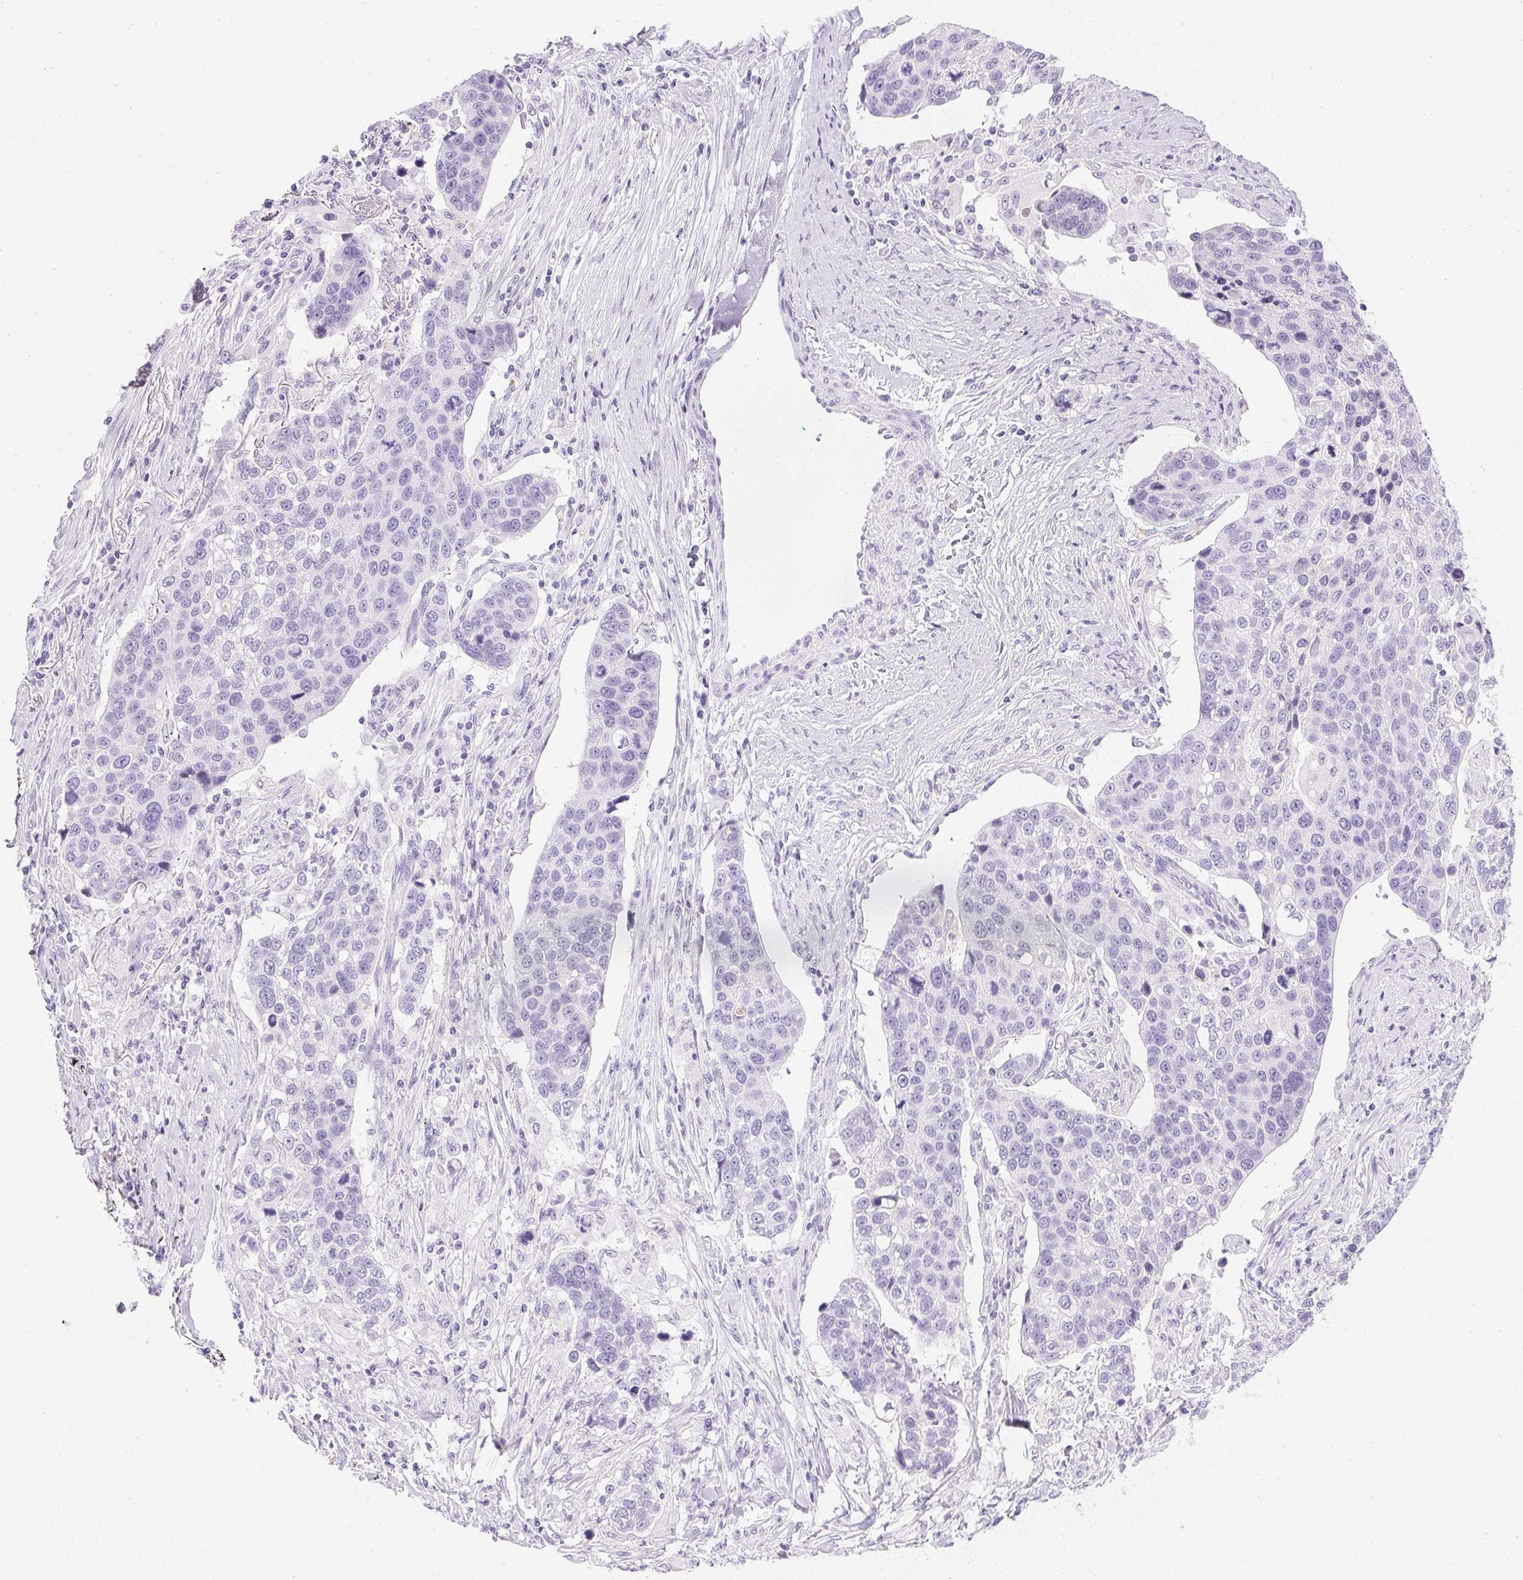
{"staining": {"intensity": "negative", "quantity": "none", "location": "none"}, "tissue": "lung cancer", "cell_type": "Tumor cells", "image_type": "cancer", "snomed": [{"axis": "morphology", "description": "Squamous cell carcinoma, NOS"}, {"axis": "topography", "description": "Lymph node"}, {"axis": "topography", "description": "Lung"}], "caption": "Human squamous cell carcinoma (lung) stained for a protein using immunohistochemistry (IHC) exhibits no staining in tumor cells.", "gene": "CPB1", "patient": {"sex": "male", "age": 61}}